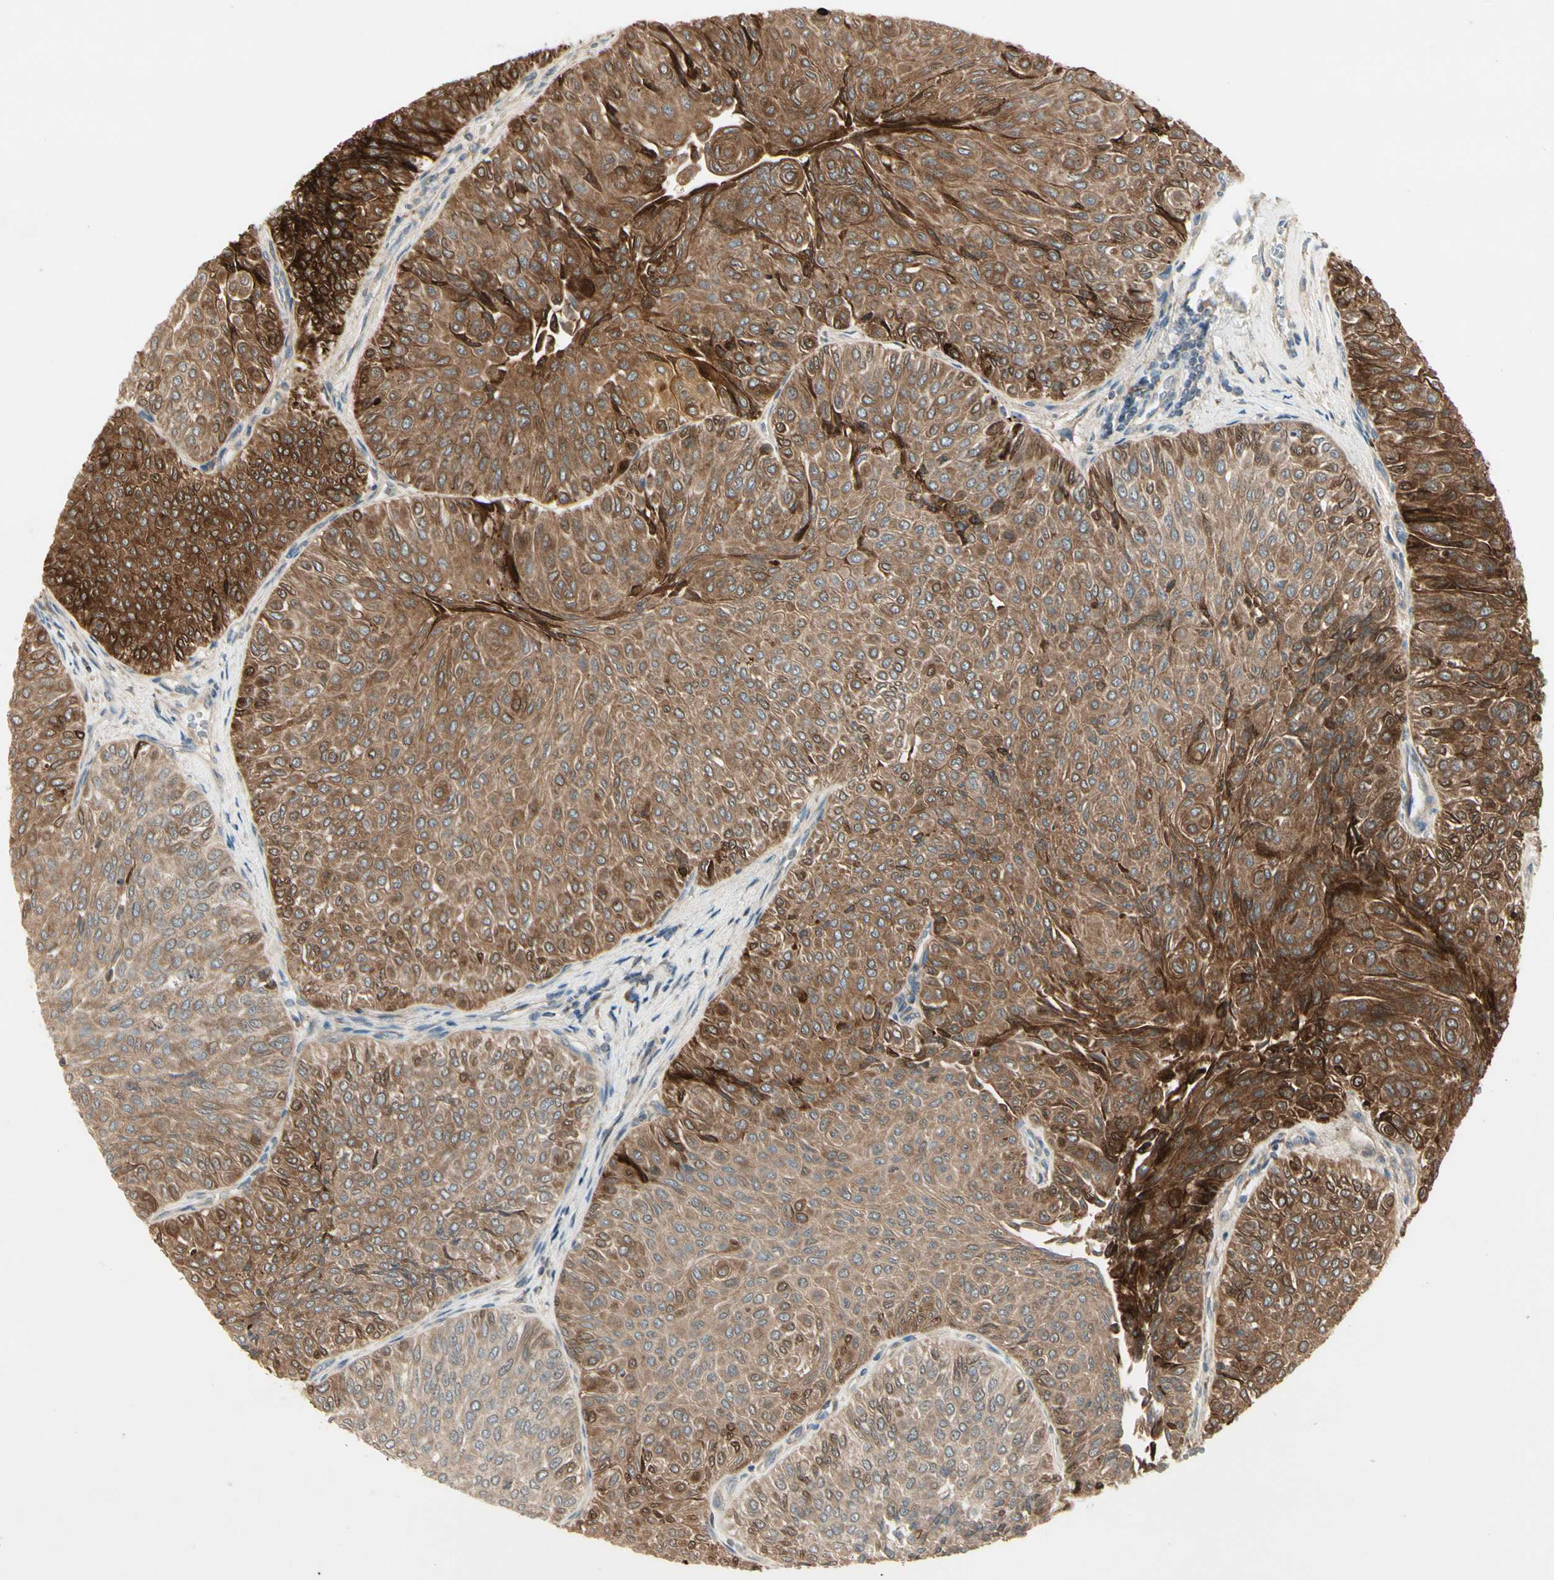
{"staining": {"intensity": "strong", "quantity": ">75%", "location": "cytoplasmic/membranous"}, "tissue": "urothelial cancer", "cell_type": "Tumor cells", "image_type": "cancer", "snomed": [{"axis": "morphology", "description": "Urothelial carcinoma, Low grade"}, {"axis": "topography", "description": "Urinary bladder"}], "caption": "Protein expression analysis of human urothelial cancer reveals strong cytoplasmic/membranous expression in approximately >75% of tumor cells.", "gene": "FHDC1", "patient": {"sex": "male", "age": 78}}